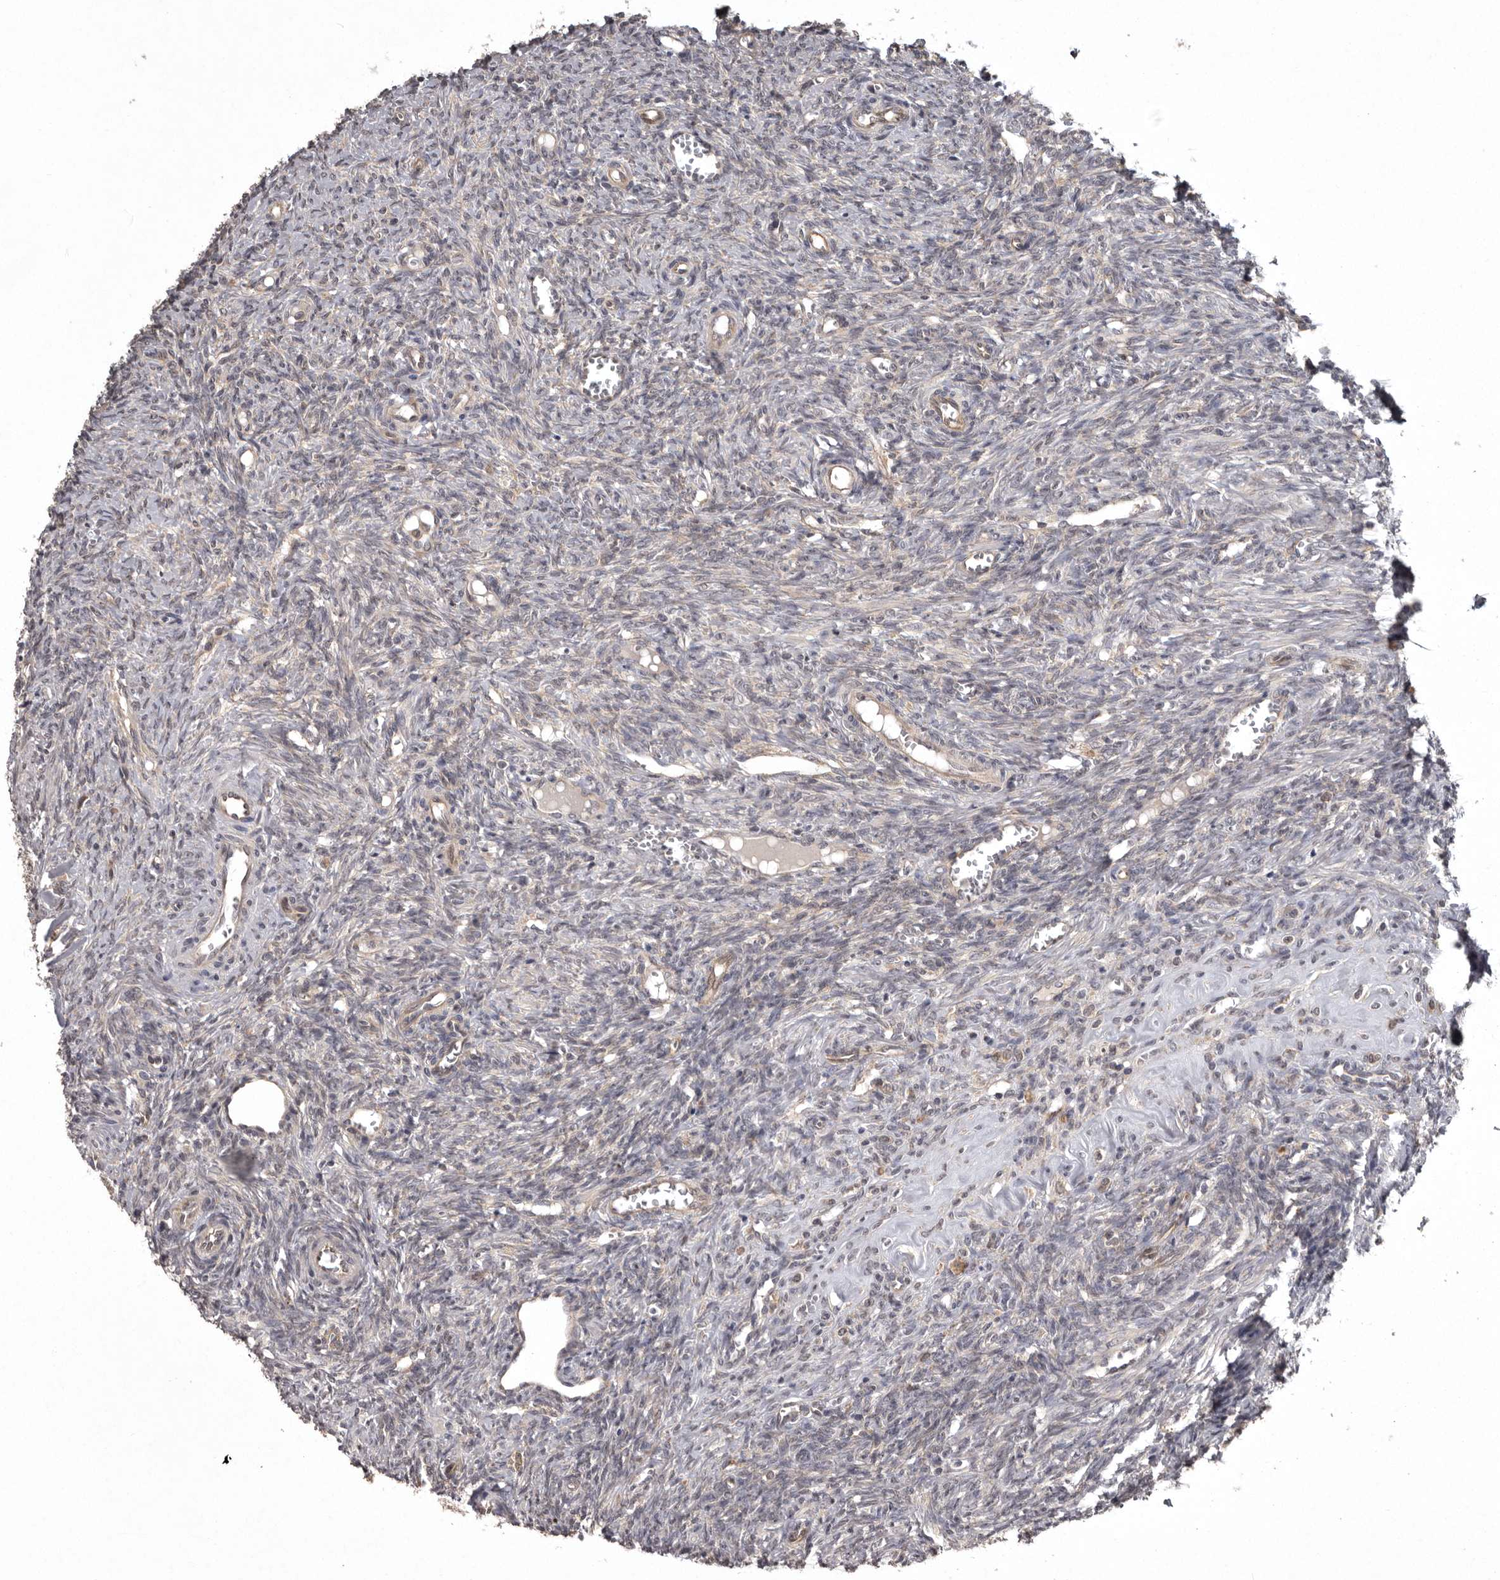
{"staining": {"intensity": "negative", "quantity": "none", "location": "none"}, "tissue": "ovary", "cell_type": "Ovarian stroma cells", "image_type": "normal", "snomed": [{"axis": "morphology", "description": "Normal tissue, NOS"}, {"axis": "topography", "description": "Ovary"}], "caption": "High power microscopy histopathology image of an immunohistochemistry photomicrograph of unremarkable ovary, revealing no significant staining in ovarian stroma cells.", "gene": "DARS1", "patient": {"sex": "female", "age": 41}}